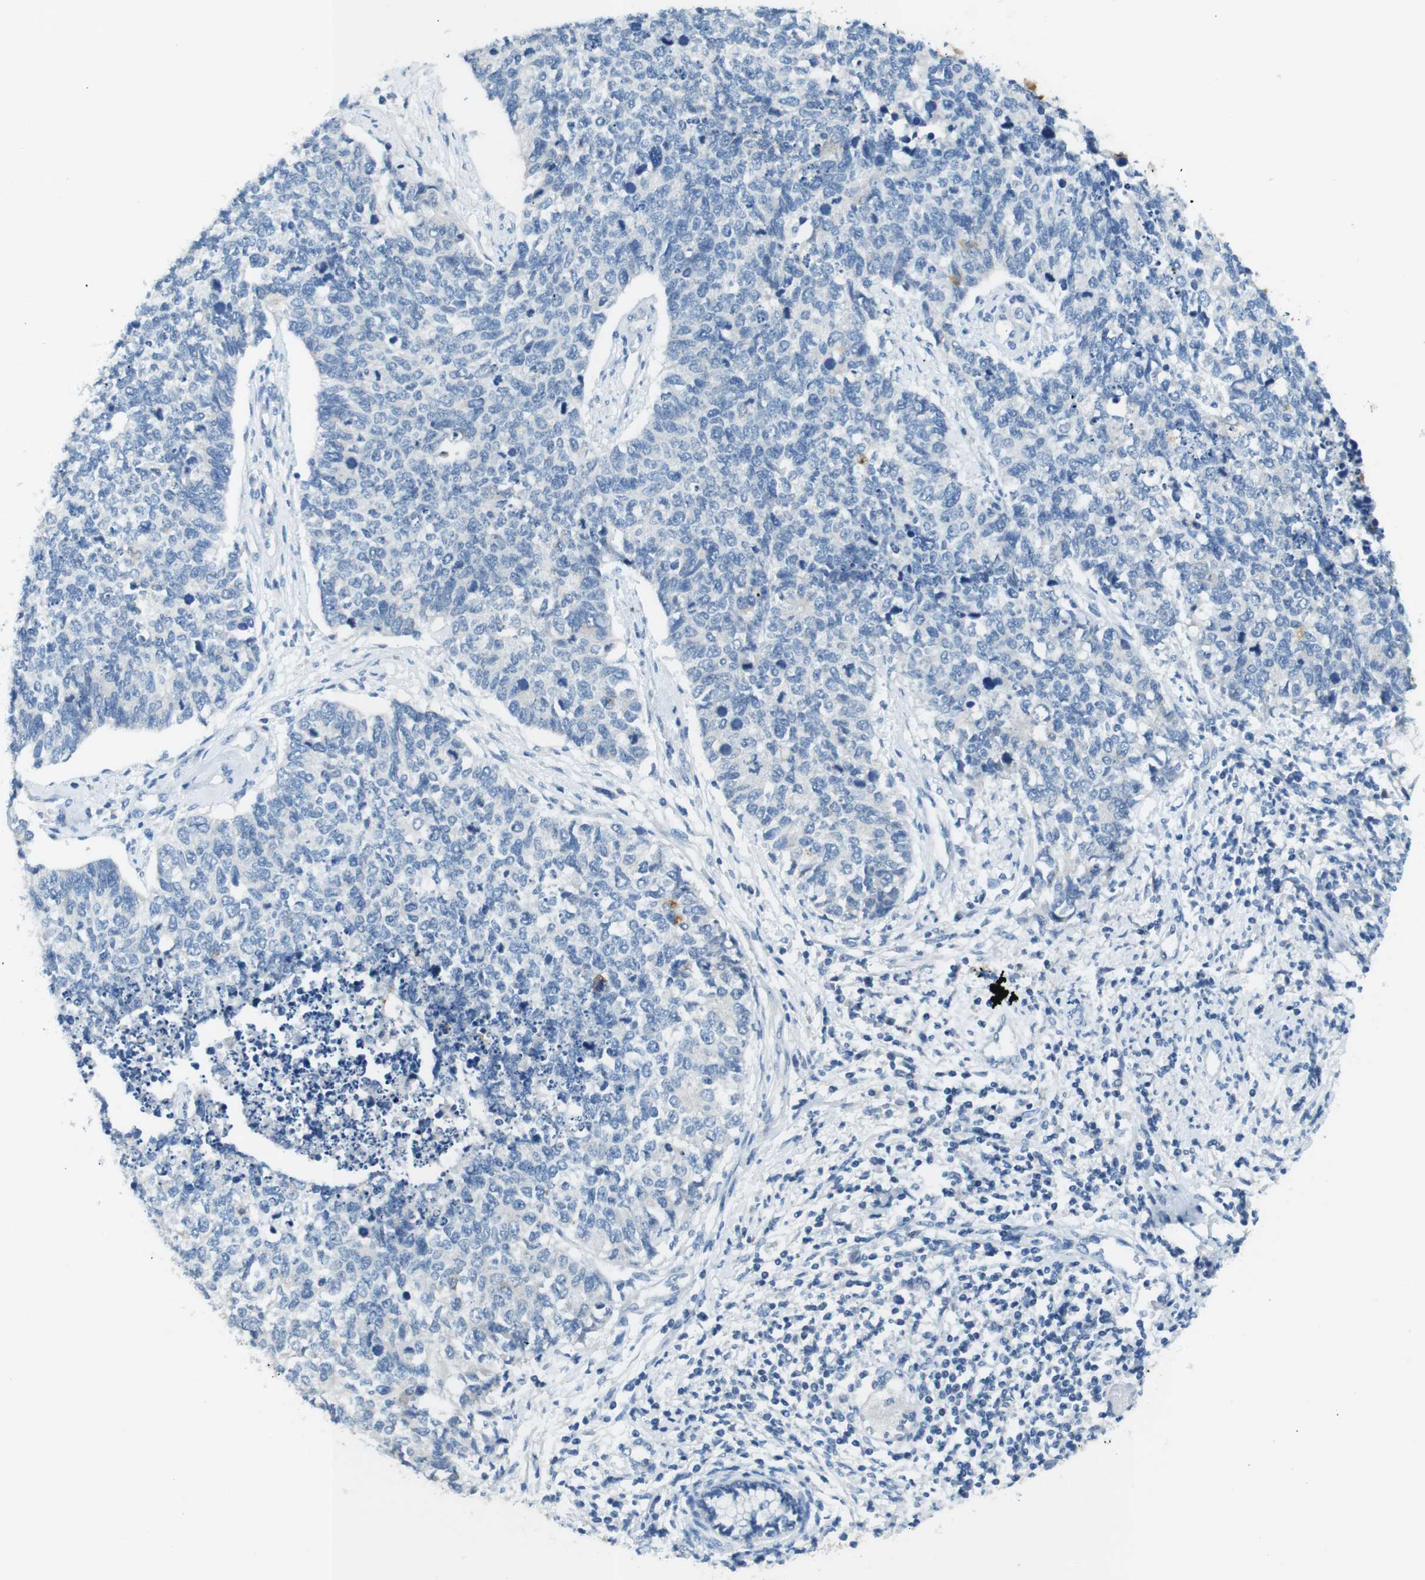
{"staining": {"intensity": "negative", "quantity": "none", "location": "none"}, "tissue": "cervical cancer", "cell_type": "Tumor cells", "image_type": "cancer", "snomed": [{"axis": "morphology", "description": "Squamous cell carcinoma, NOS"}, {"axis": "topography", "description": "Cervix"}], "caption": "This is an immunohistochemistry (IHC) photomicrograph of cervical cancer. There is no positivity in tumor cells.", "gene": "SLC35A3", "patient": {"sex": "female", "age": 63}}